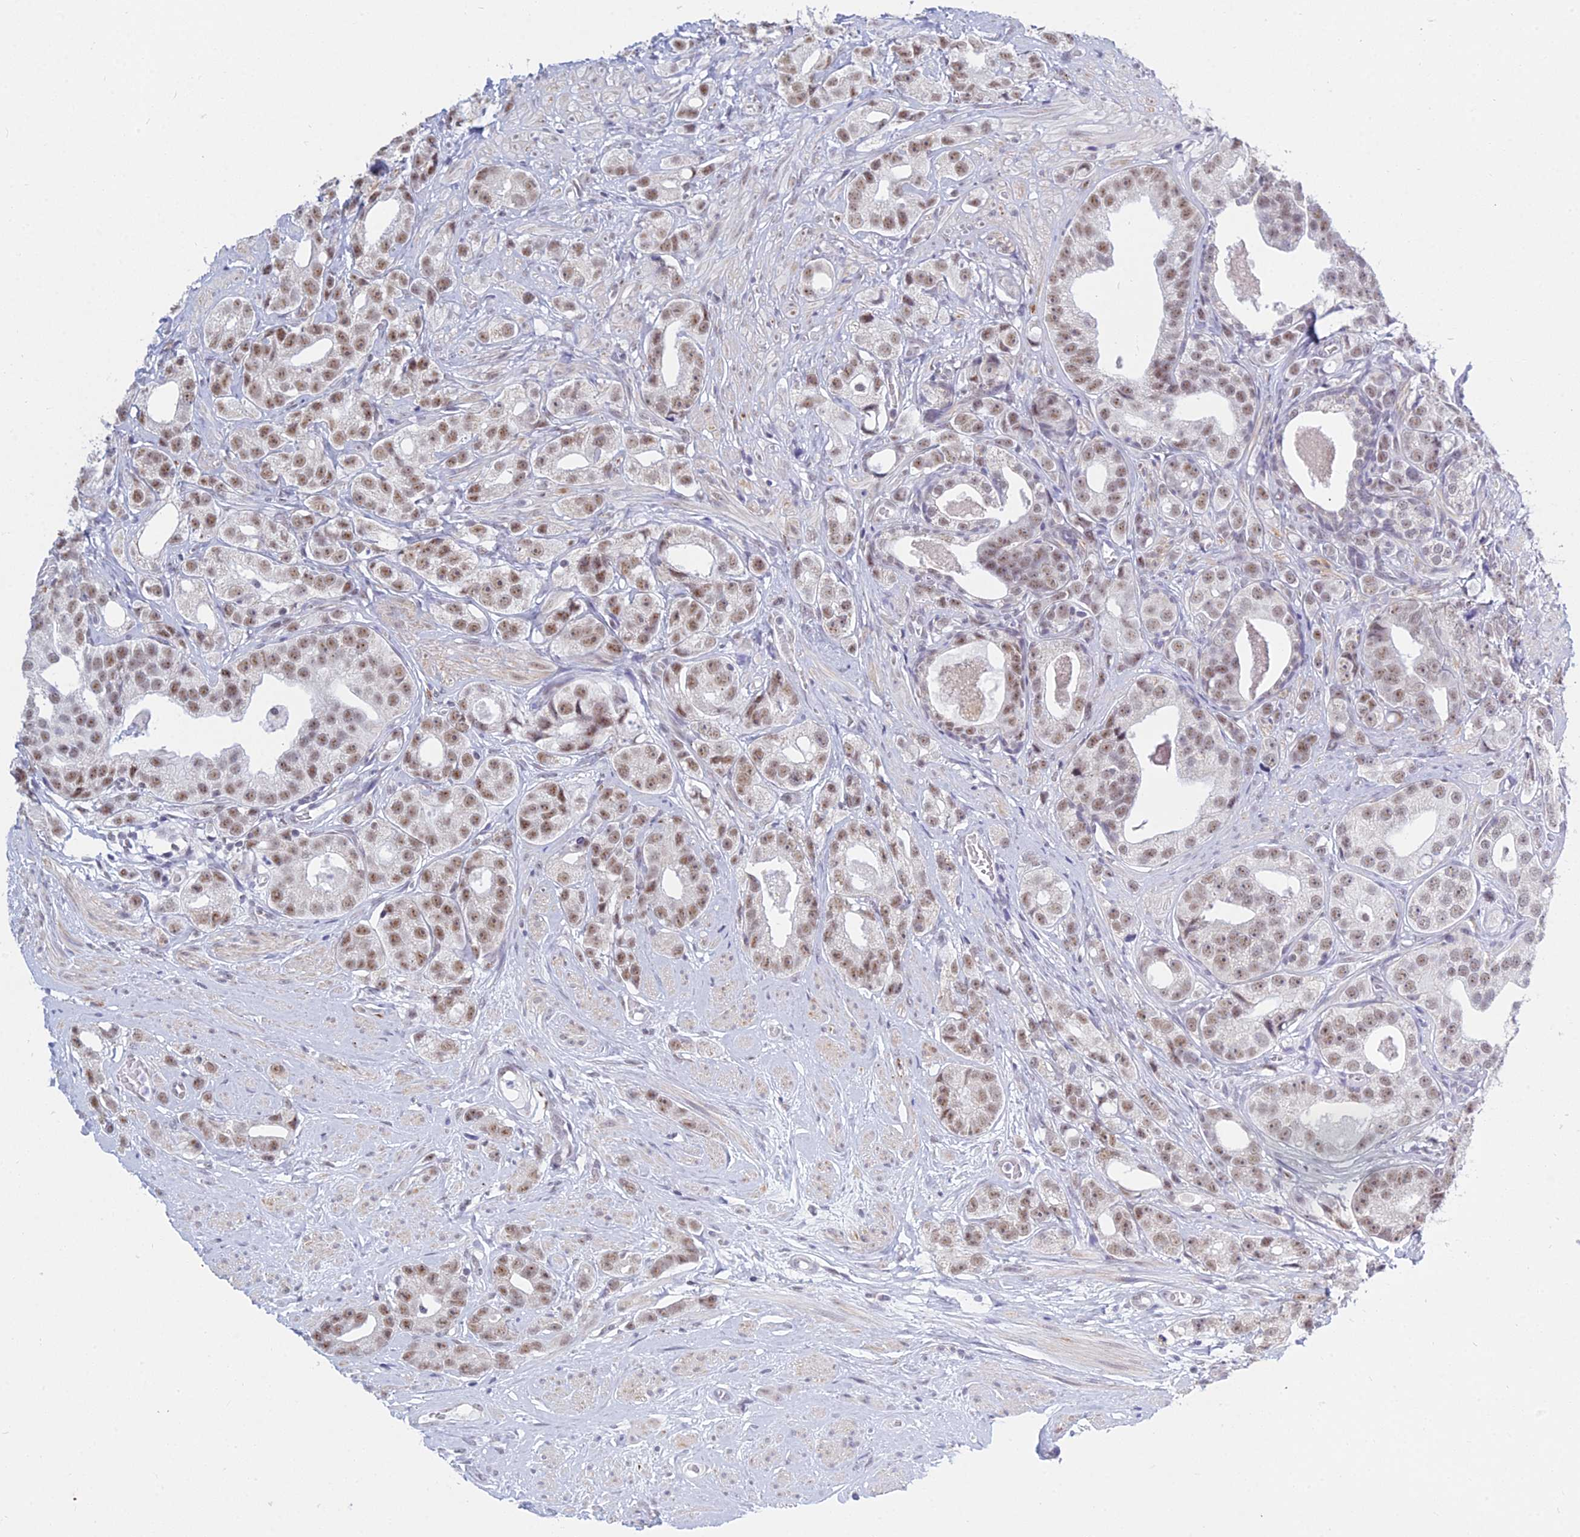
{"staining": {"intensity": "moderate", "quantity": "25%-75%", "location": "nuclear"}, "tissue": "prostate cancer", "cell_type": "Tumor cells", "image_type": "cancer", "snomed": [{"axis": "morphology", "description": "Adenocarcinoma, High grade"}, {"axis": "topography", "description": "Prostate"}], "caption": "Immunohistochemical staining of prostate high-grade adenocarcinoma demonstrates medium levels of moderate nuclear protein positivity in about 25%-75% of tumor cells. (DAB (3,3'-diaminobenzidine) IHC, brown staining for protein, blue staining for nuclei).", "gene": "KLF14", "patient": {"sex": "male", "age": 71}}